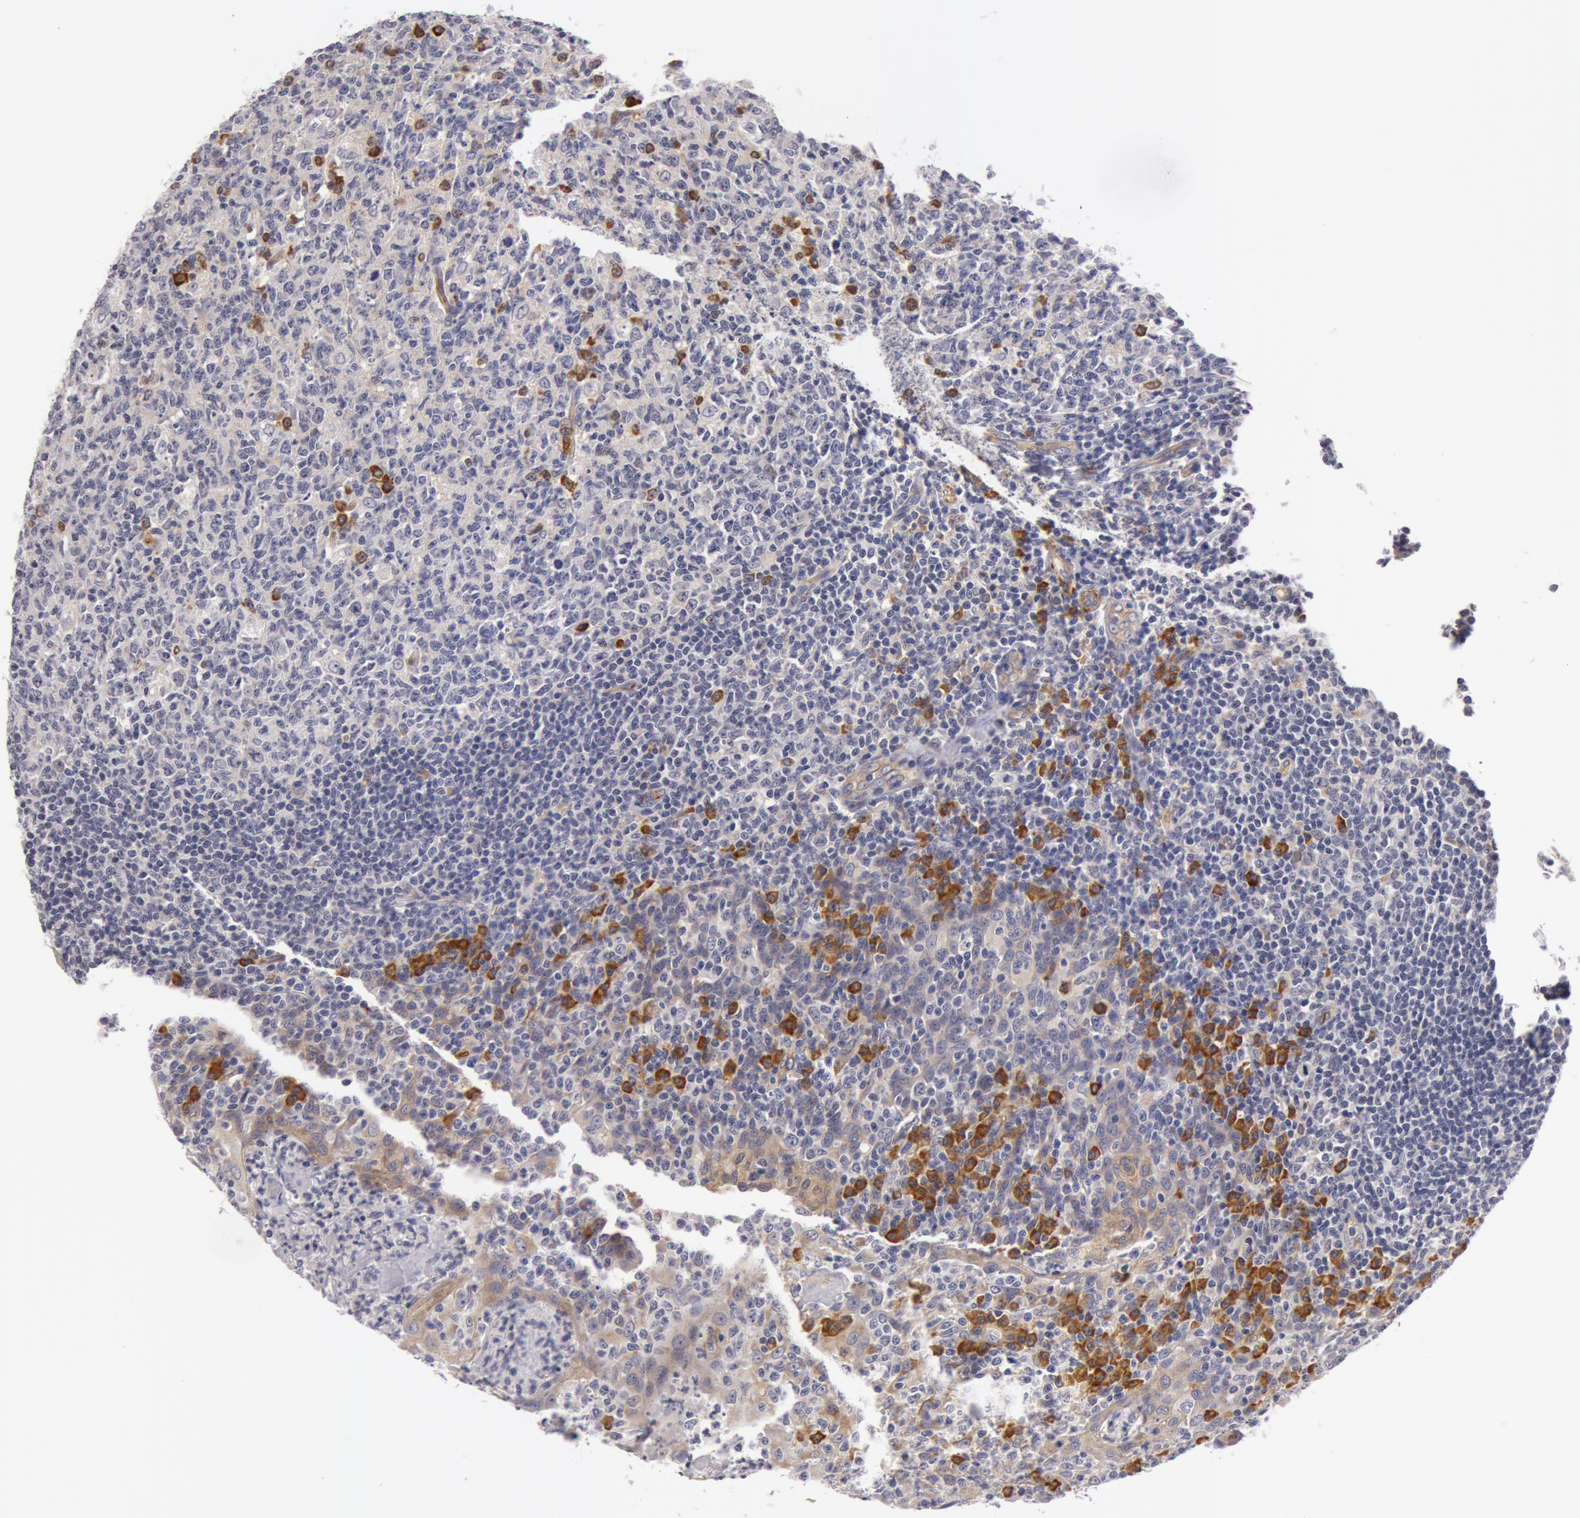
{"staining": {"intensity": "strong", "quantity": "<25%", "location": "cytoplasmic/membranous"}, "tissue": "tonsil", "cell_type": "Germinal center cells", "image_type": "normal", "snomed": [{"axis": "morphology", "description": "Normal tissue, NOS"}, {"axis": "topography", "description": "Tonsil"}], "caption": "This is a micrograph of immunohistochemistry (IHC) staining of benign tonsil, which shows strong positivity in the cytoplasmic/membranous of germinal center cells.", "gene": "IL23A", "patient": {"sex": "male", "age": 6}}